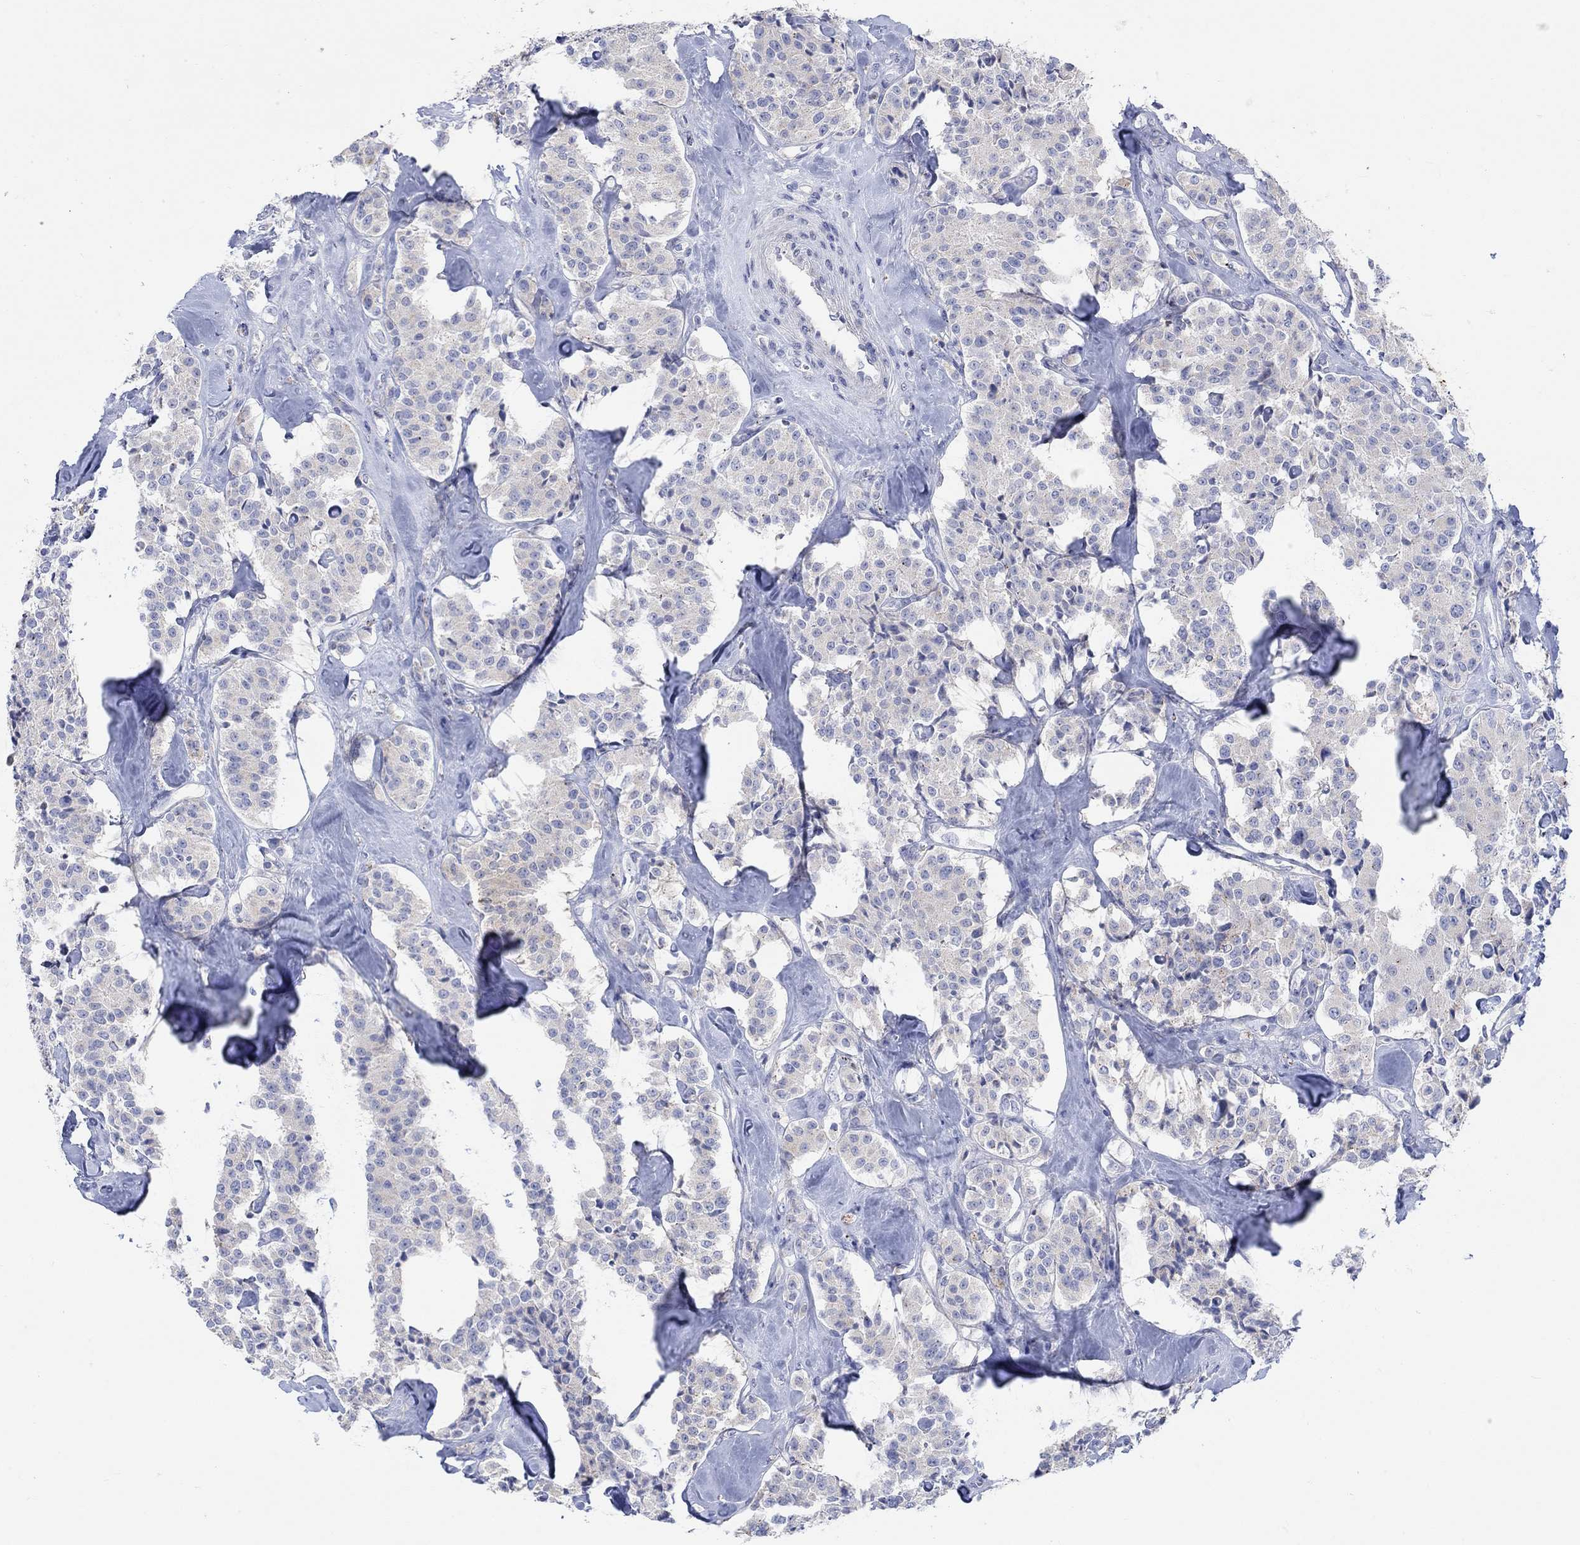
{"staining": {"intensity": "negative", "quantity": "none", "location": "none"}, "tissue": "carcinoid", "cell_type": "Tumor cells", "image_type": "cancer", "snomed": [{"axis": "morphology", "description": "Carcinoid, malignant, NOS"}, {"axis": "topography", "description": "Pancreas"}], "caption": "Tumor cells are negative for protein expression in human malignant carcinoid.", "gene": "NAV3", "patient": {"sex": "male", "age": 41}}